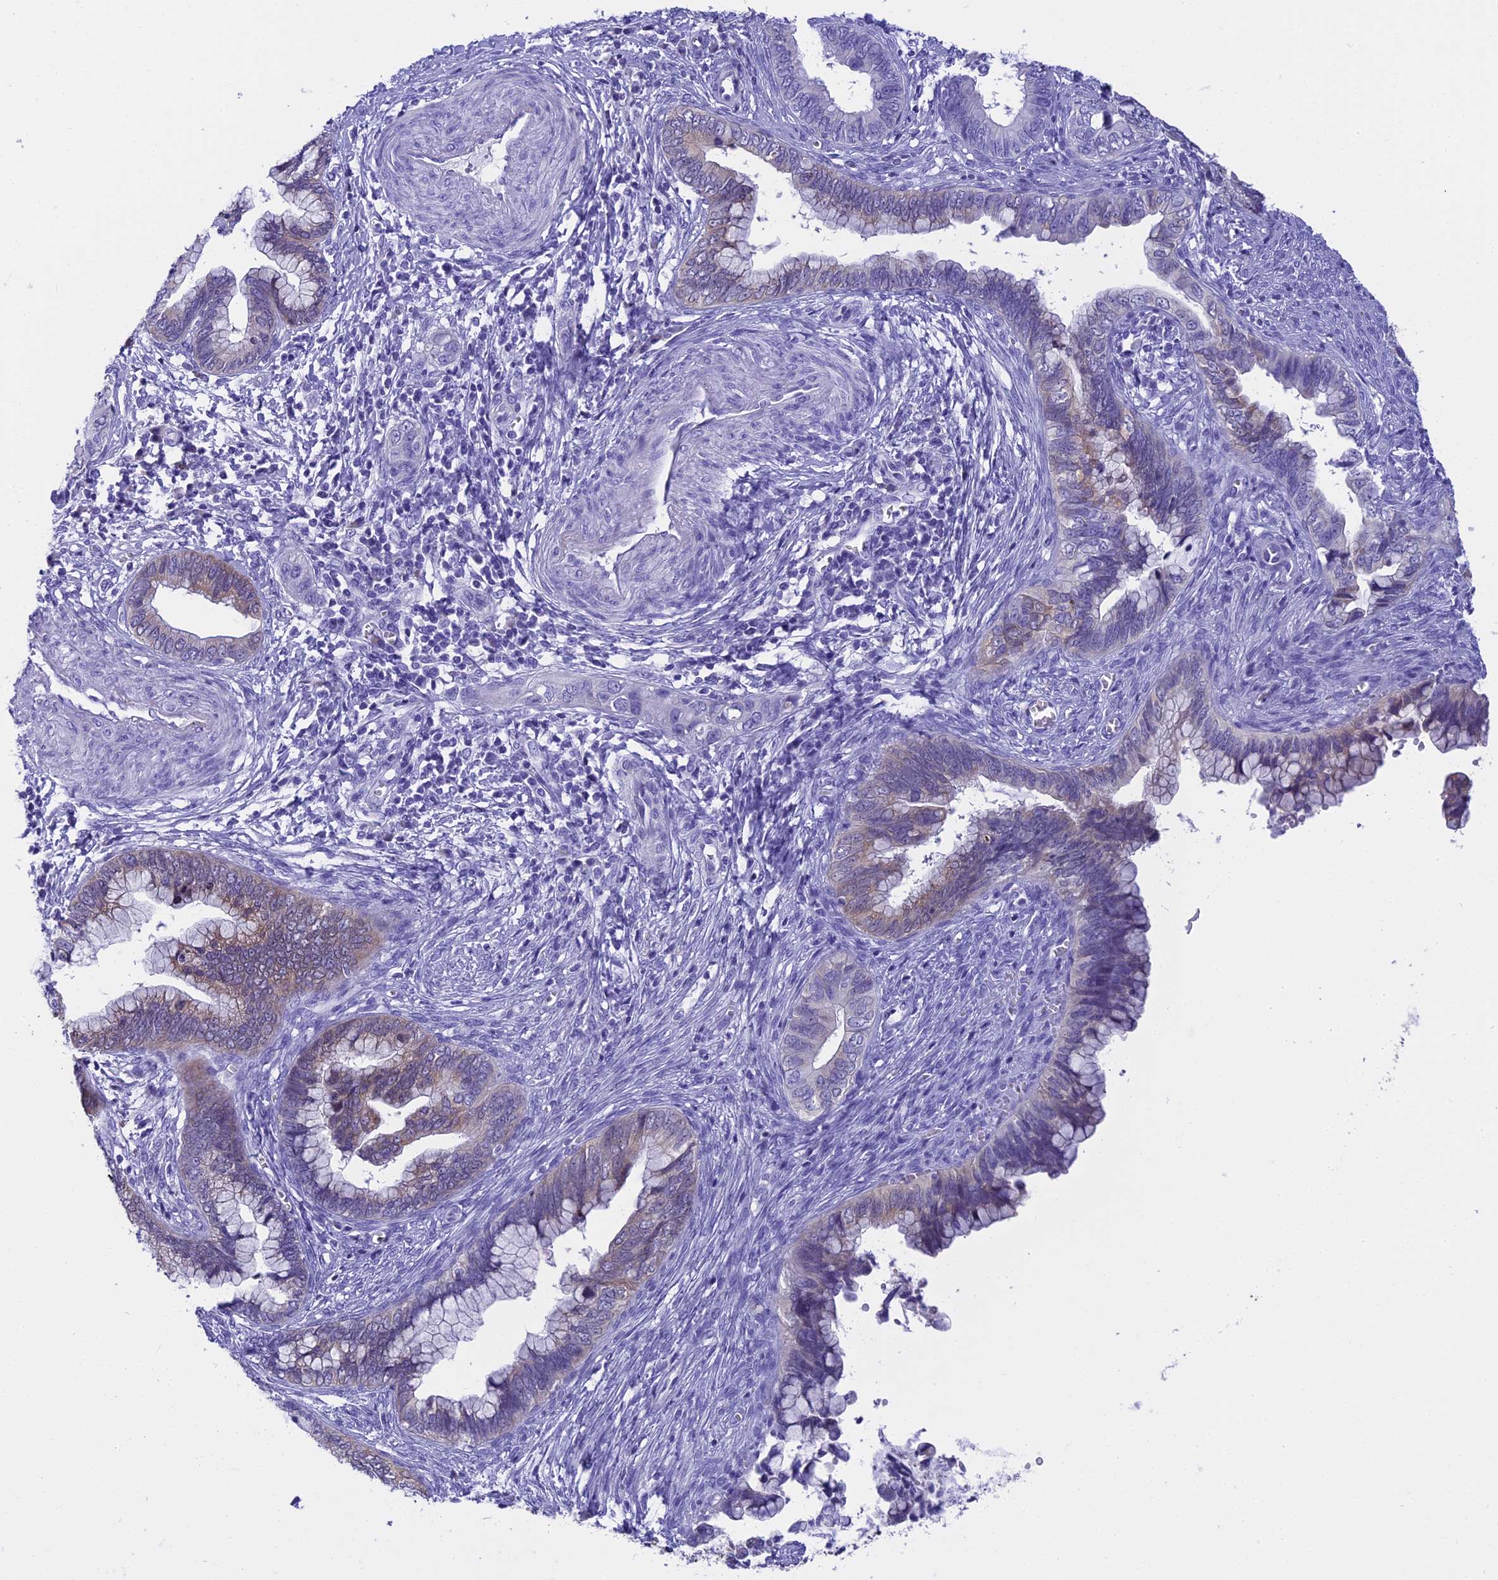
{"staining": {"intensity": "weak", "quantity": "25%-75%", "location": "cytoplasmic/membranous"}, "tissue": "cervical cancer", "cell_type": "Tumor cells", "image_type": "cancer", "snomed": [{"axis": "morphology", "description": "Adenocarcinoma, NOS"}, {"axis": "topography", "description": "Cervix"}], "caption": "Protein staining shows weak cytoplasmic/membranous positivity in approximately 25%-75% of tumor cells in cervical adenocarcinoma. The staining was performed using DAB to visualize the protein expression in brown, while the nuclei were stained in blue with hematoxylin (Magnification: 20x).", "gene": "KCTD14", "patient": {"sex": "female", "age": 44}}